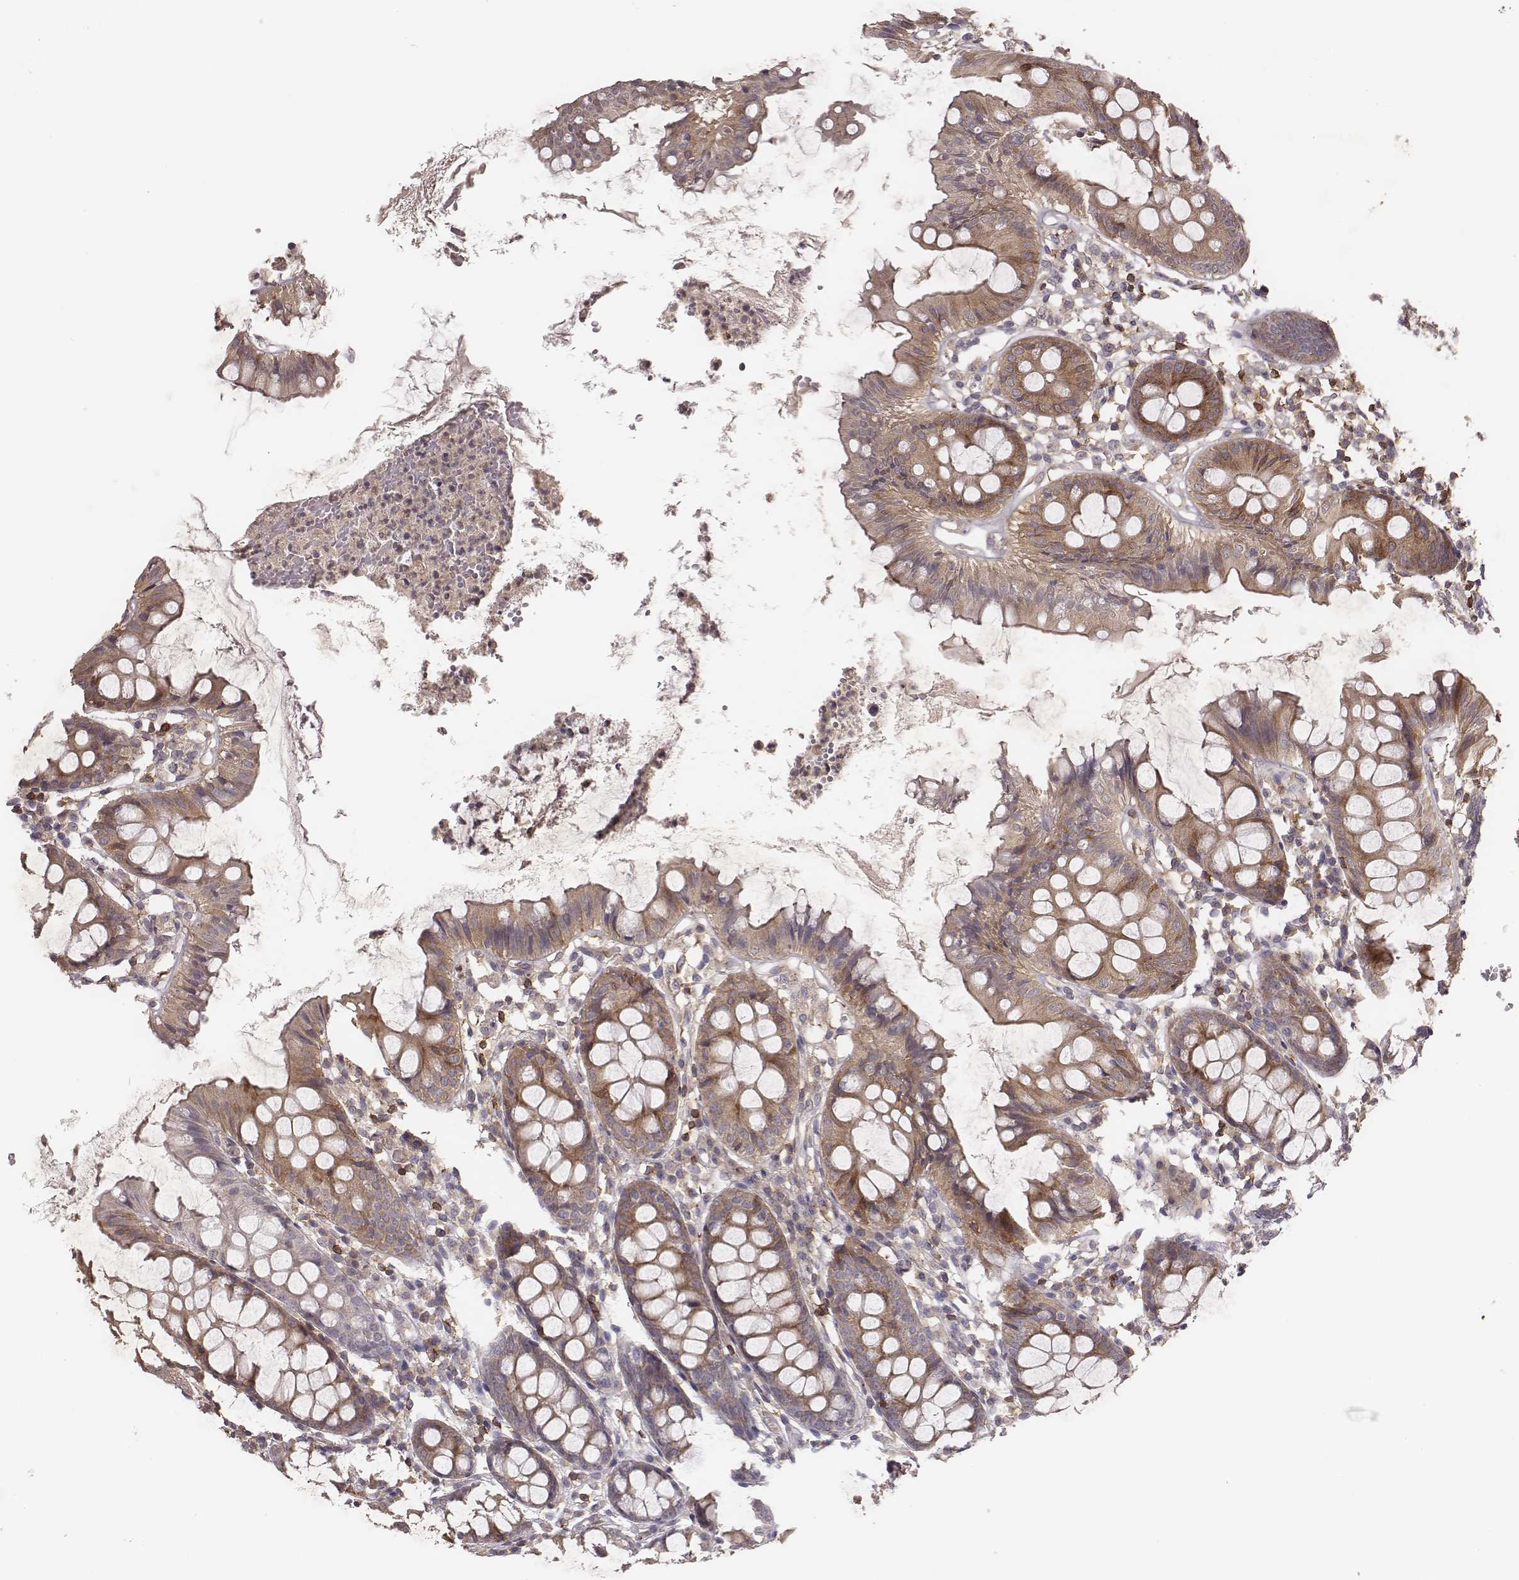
{"staining": {"intensity": "negative", "quantity": "none", "location": "none"}, "tissue": "colon", "cell_type": "Endothelial cells", "image_type": "normal", "snomed": [{"axis": "morphology", "description": "Normal tissue, NOS"}, {"axis": "topography", "description": "Colon"}], "caption": "An immunohistochemistry micrograph of normal colon is shown. There is no staining in endothelial cells of colon.", "gene": "PILRA", "patient": {"sex": "female", "age": 84}}